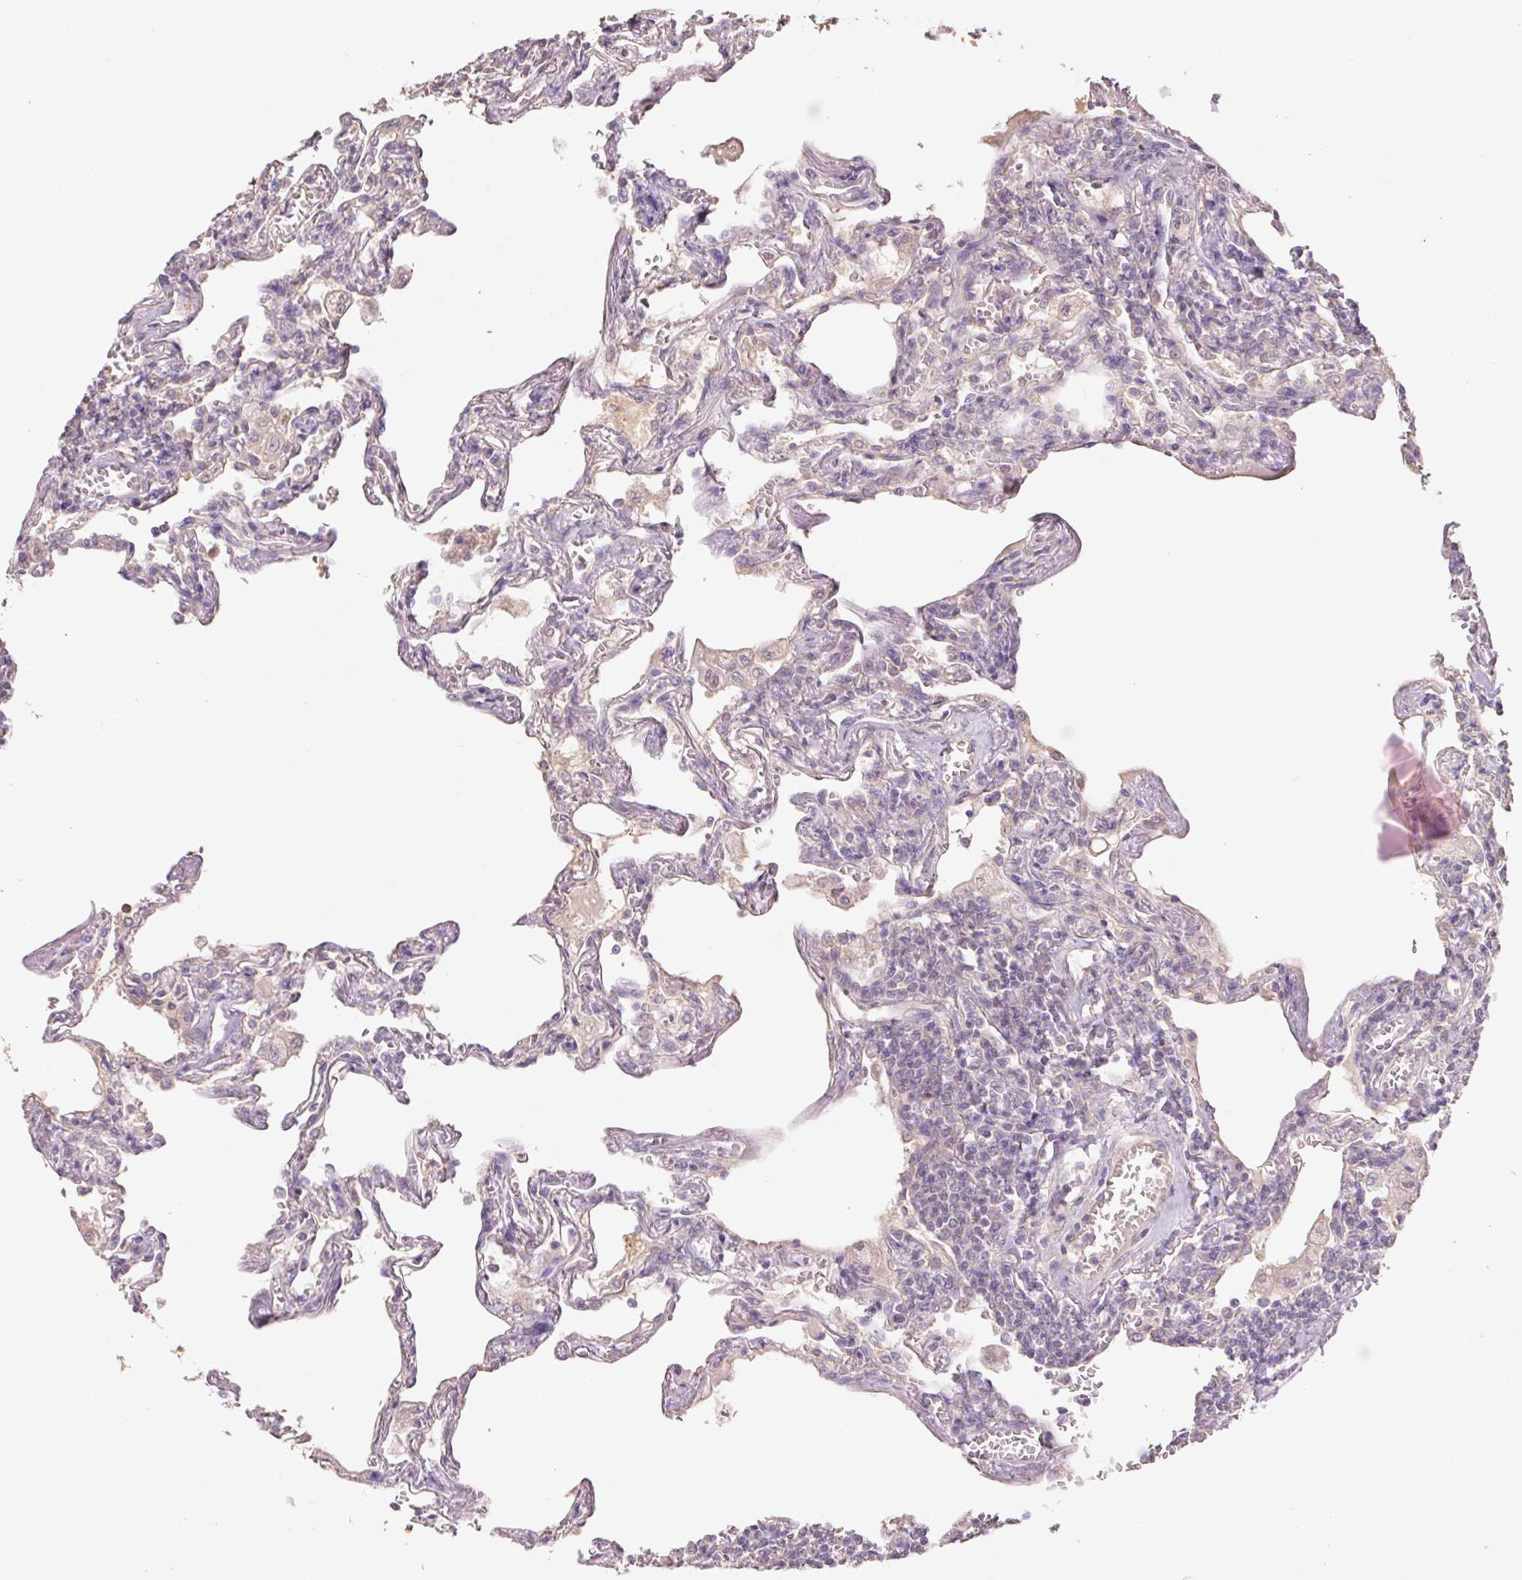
{"staining": {"intensity": "negative", "quantity": "none", "location": "none"}, "tissue": "lymphoma", "cell_type": "Tumor cells", "image_type": "cancer", "snomed": [{"axis": "morphology", "description": "Malignant lymphoma, non-Hodgkin's type, Low grade"}, {"axis": "topography", "description": "Lung"}], "caption": "This is an immunohistochemistry (IHC) micrograph of low-grade malignant lymphoma, non-Hodgkin's type. There is no positivity in tumor cells.", "gene": "GRM2", "patient": {"sex": "female", "age": 71}}